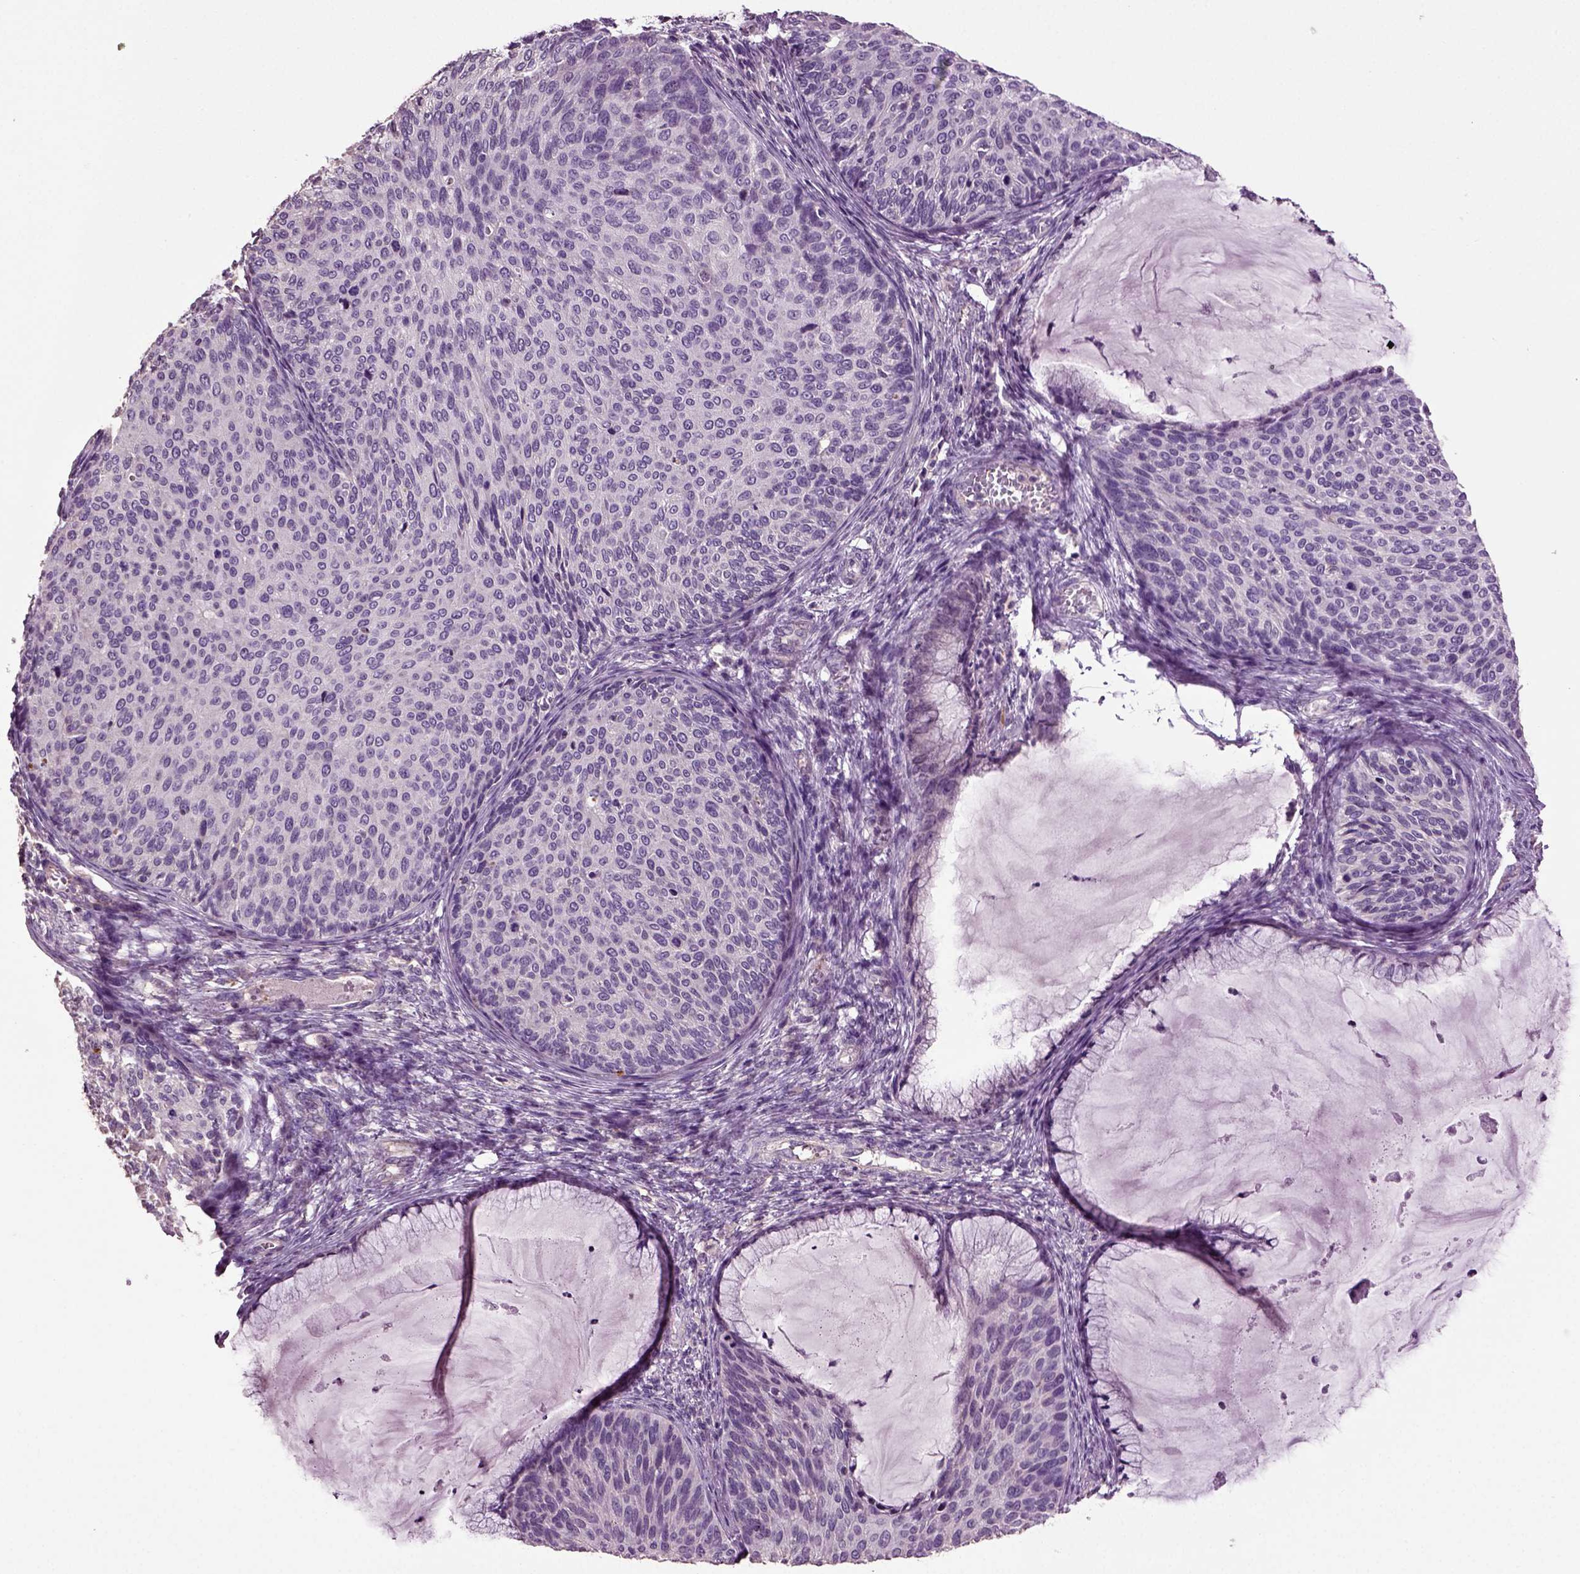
{"staining": {"intensity": "negative", "quantity": "none", "location": "none"}, "tissue": "cervical cancer", "cell_type": "Tumor cells", "image_type": "cancer", "snomed": [{"axis": "morphology", "description": "Squamous cell carcinoma, NOS"}, {"axis": "topography", "description": "Cervix"}], "caption": "DAB (3,3'-diaminobenzidine) immunohistochemical staining of human squamous cell carcinoma (cervical) reveals no significant staining in tumor cells.", "gene": "DEFB118", "patient": {"sex": "female", "age": 36}}